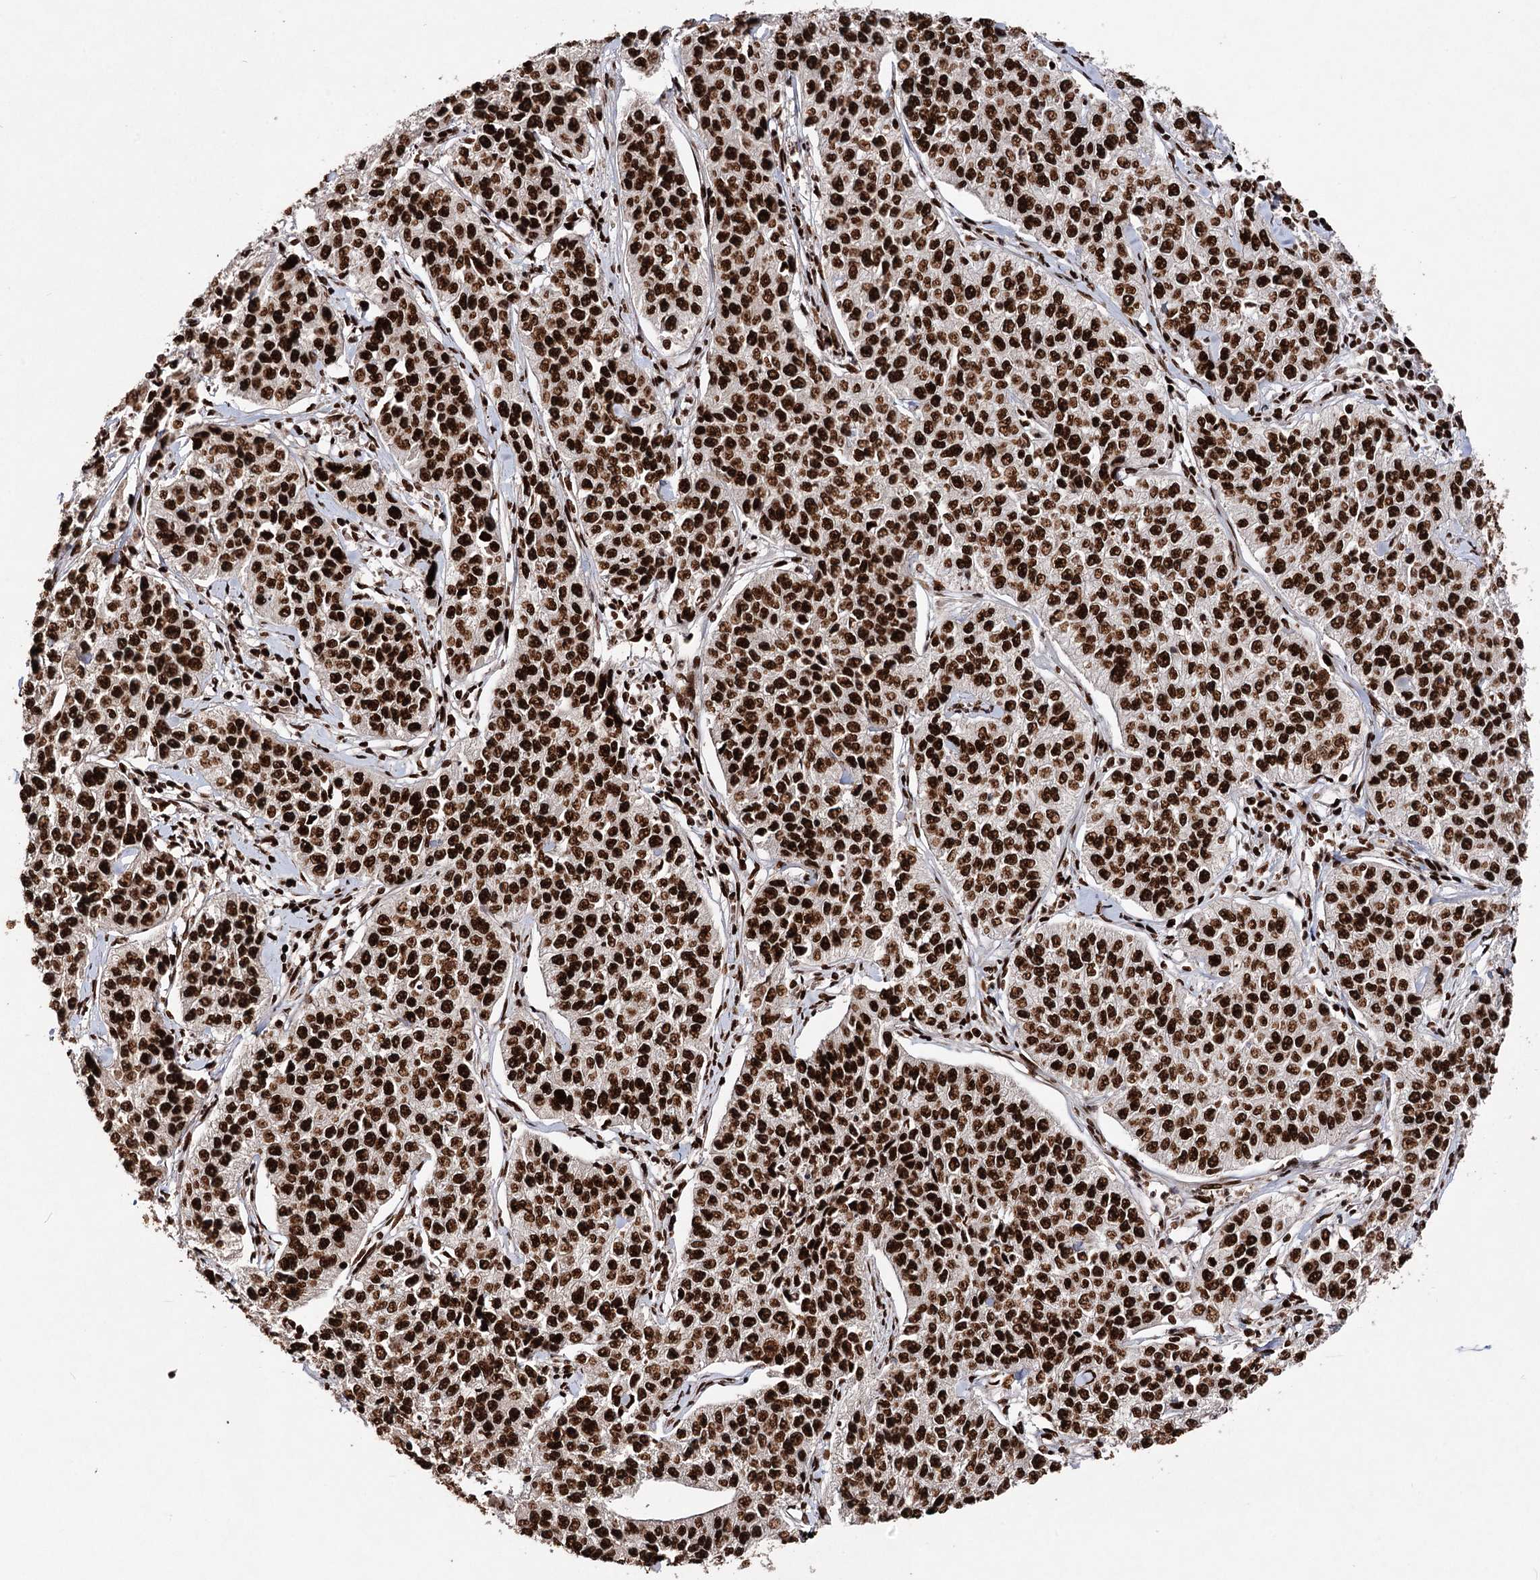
{"staining": {"intensity": "strong", "quantity": ">75%", "location": "nuclear"}, "tissue": "cervical cancer", "cell_type": "Tumor cells", "image_type": "cancer", "snomed": [{"axis": "morphology", "description": "Squamous cell carcinoma, NOS"}, {"axis": "topography", "description": "Cervix"}], "caption": "The photomicrograph reveals staining of cervical cancer (squamous cell carcinoma), revealing strong nuclear protein positivity (brown color) within tumor cells.", "gene": "MATR3", "patient": {"sex": "female", "age": 35}}